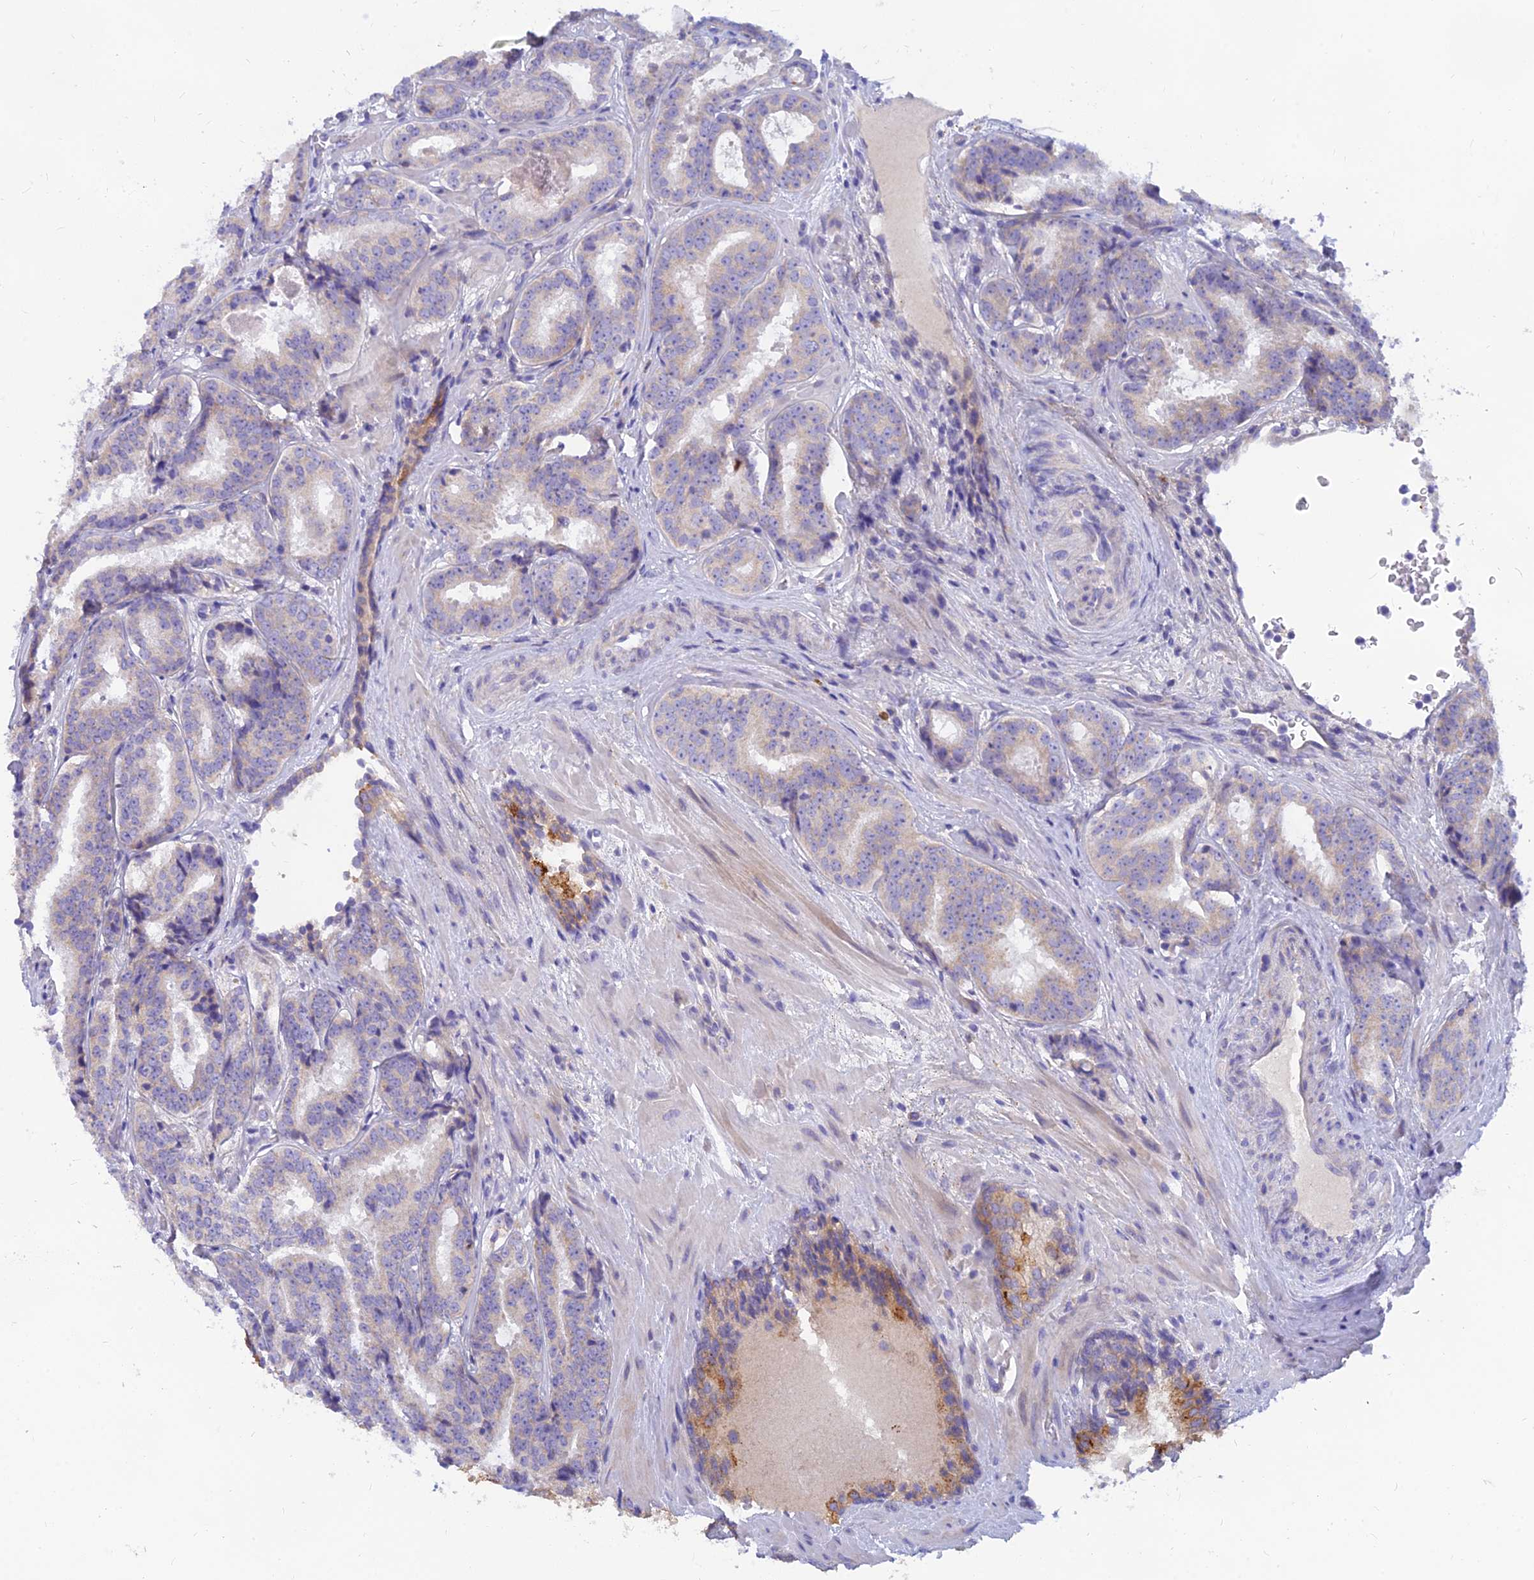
{"staining": {"intensity": "negative", "quantity": "none", "location": "none"}, "tissue": "prostate cancer", "cell_type": "Tumor cells", "image_type": "cancer", "snomed": [{"axis": "morphology", "description": "Adenocarcinoma, High grade"}, {"axis": "topography", "description": "Prostate"}], "caption": "Image shows no significant protein expression in tumor cells of prostate cancer. (Stains: DAB IHC with hematoxylin counter stain, Microscopy: brightfield microscopy at high magnification).", "gene": "TMEM30B", "patient": {"sex": "male", "age": 57}}